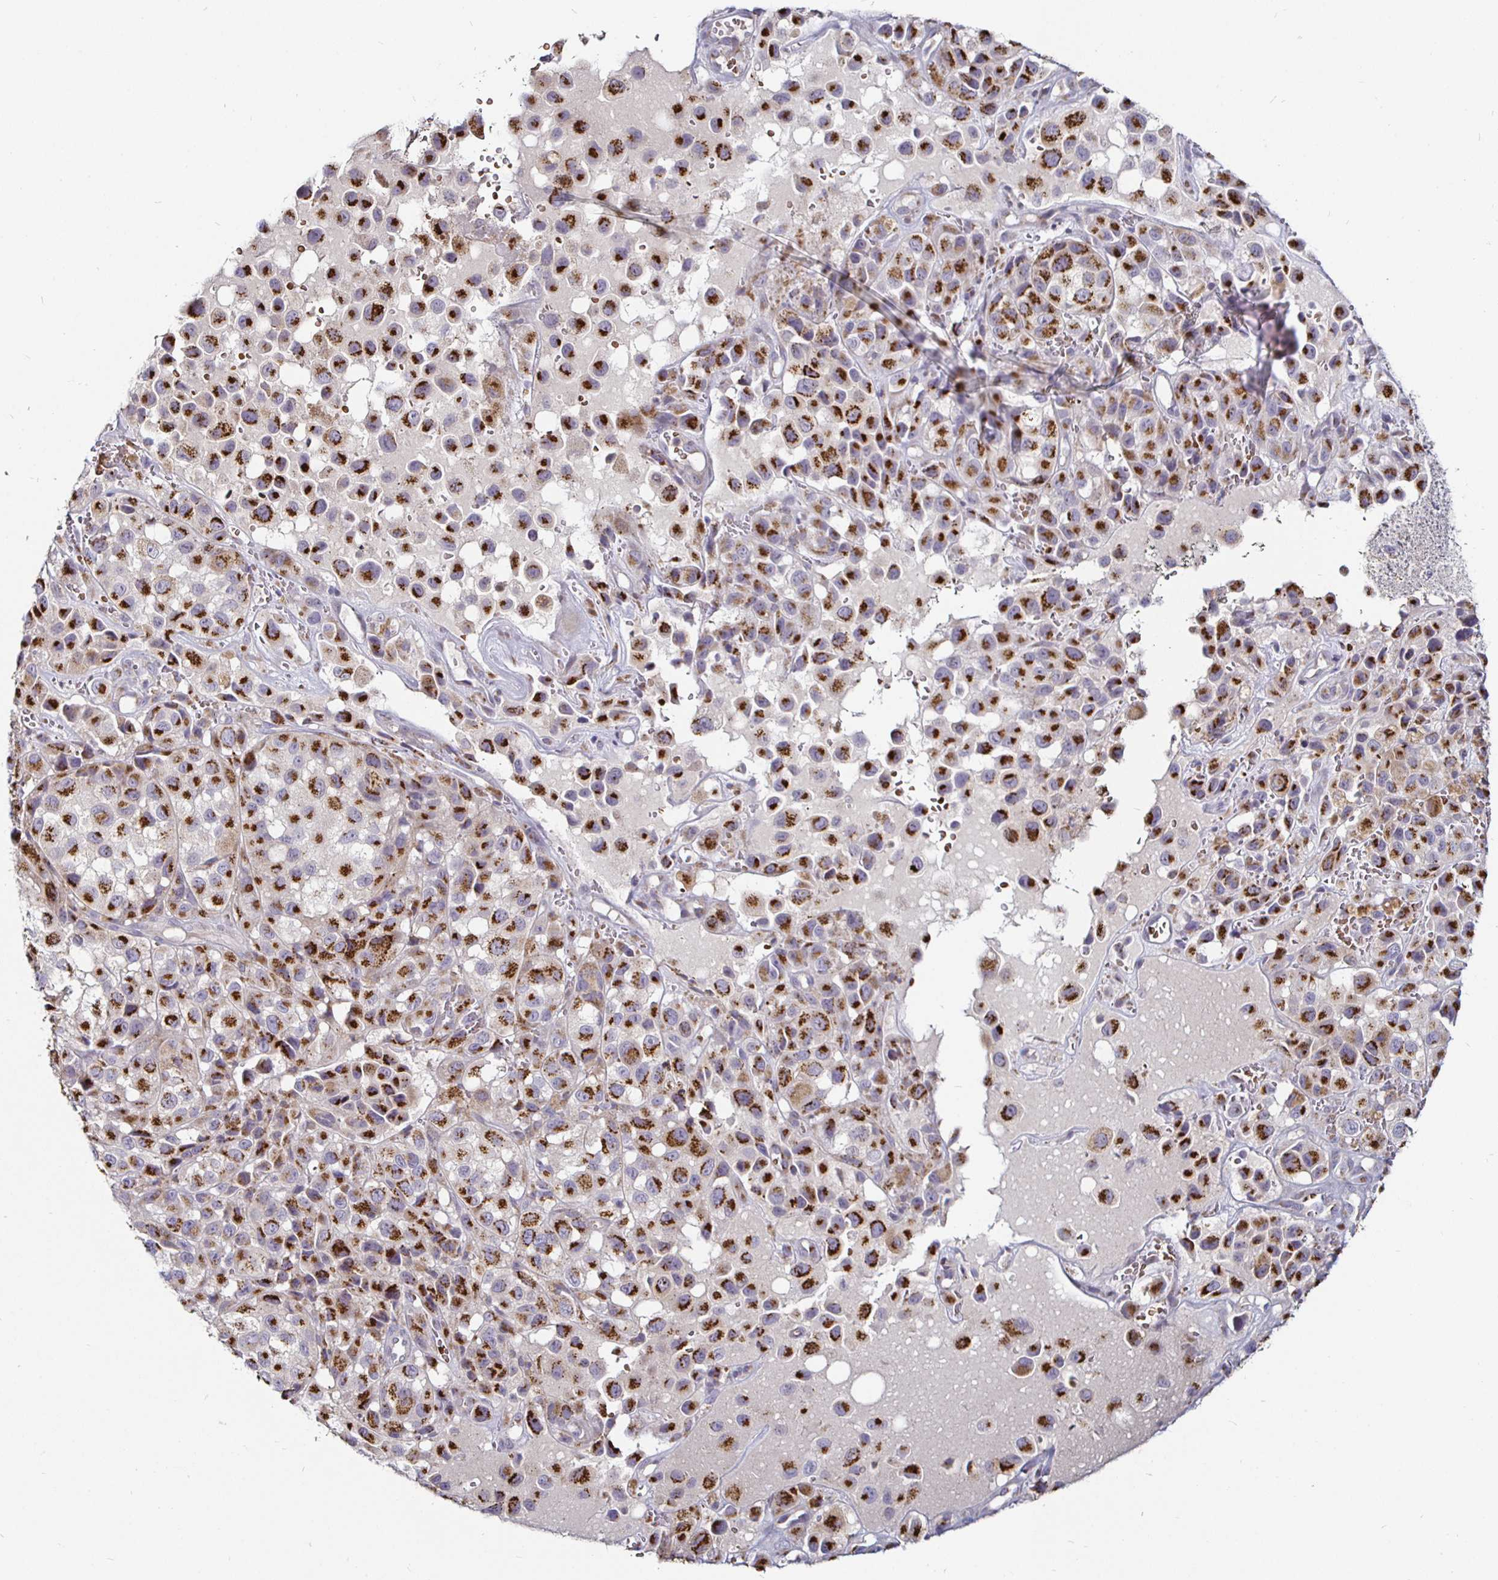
{"staining": {"intensity": "strong", "quantity": ">75%", "location": "cytoplasmic/membranous"}, "tissue": "melanoma", "cell_type": "Tumor cells", "image_type": "cancer", "snomed": [{"axis": "morphology", "description": "Malignant melanoma, NOS"}, {"axis": "topography", "description": "Skin"}], "caption": "A micrograph showing strong cytoplasmic/membranous staining in approximately >75% of tumor cells in malignant melanoma, as visualized by brown immunohistochemical staining.", "gene": "ATG3", "patient": {"sex": "male", "age": 93}}